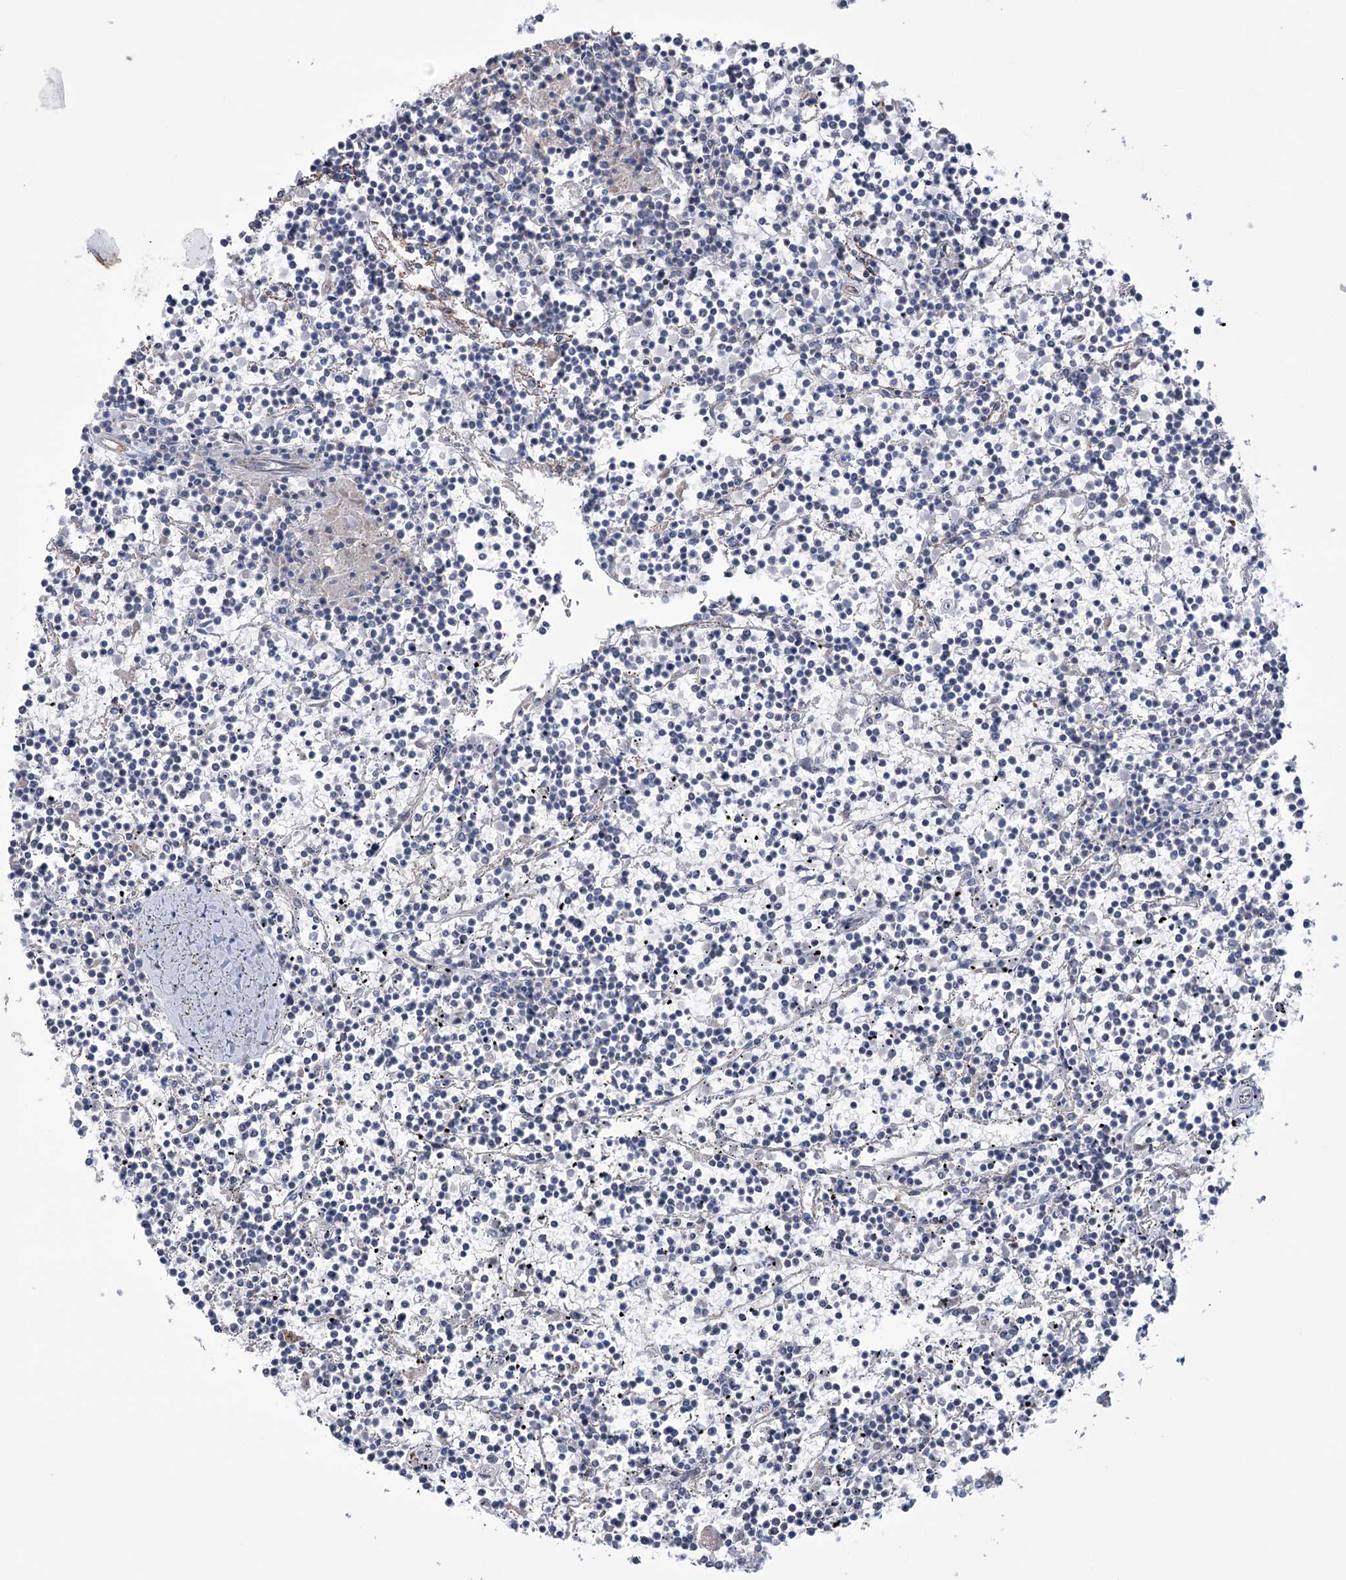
{"staining": {"intensity": "negative", "quantity": "none", "location": "none"}, "tissue": "lymphoma", "cell_type": "Tumor cells", "image_type": "cancer", "snomed": [{"axis": "morphology", "description": "Malignant lymphoma, non-Hodgkin's type, Low grade"}, {"axis": "topography", "description": "Spleen"}], "caption": "Lymphoma was stained to show a protein in brown. There is no significant staining in tumor cells. The staining was performed using DAB (3,3'-diaminobenzidine) to visualize the protein expression in brown, while the nuclei were stained in blue with hematoxylin (Magnification: 20x).", "gene": "TRIM71", "patient": {"sex": "female", "age": 19}}